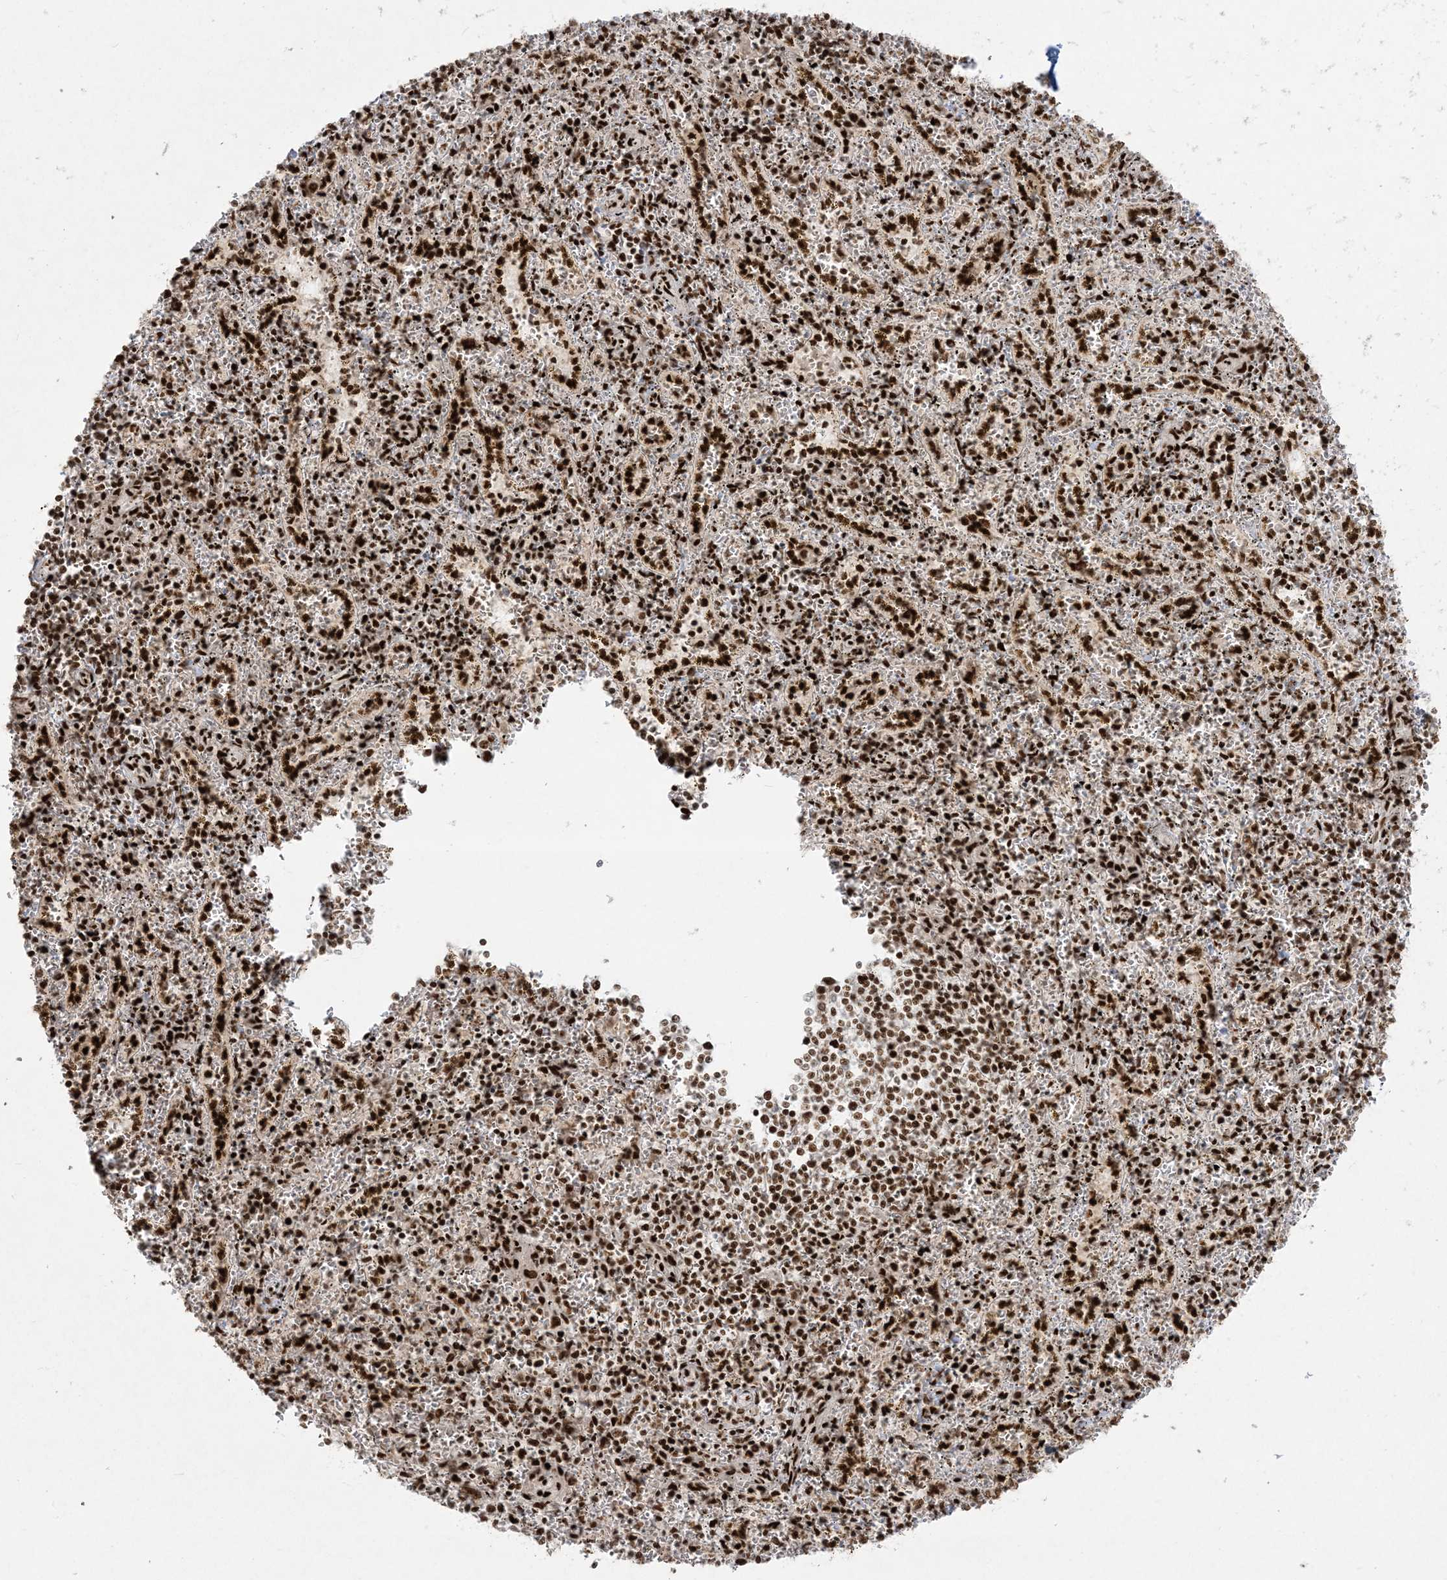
{"staining": {"intensity": "strong", "quantity": ">75%", "location": "nuclear"}, "tissue": "spleen", "cell_type": "Cells in red pulp", "image_type": "normal", "snomed": [{"axis": "morphology", "description": "Normal tissue, NOS"}, {"axis": "topography", "description": "Spleen"}], "caption": "Brown immunohistochemical staining in normal human spleen displays strong nuclear staining in about >75% of cells in red pulp.", "gene": "RBM10", "patient": {"sex": "male", "age": 11}}